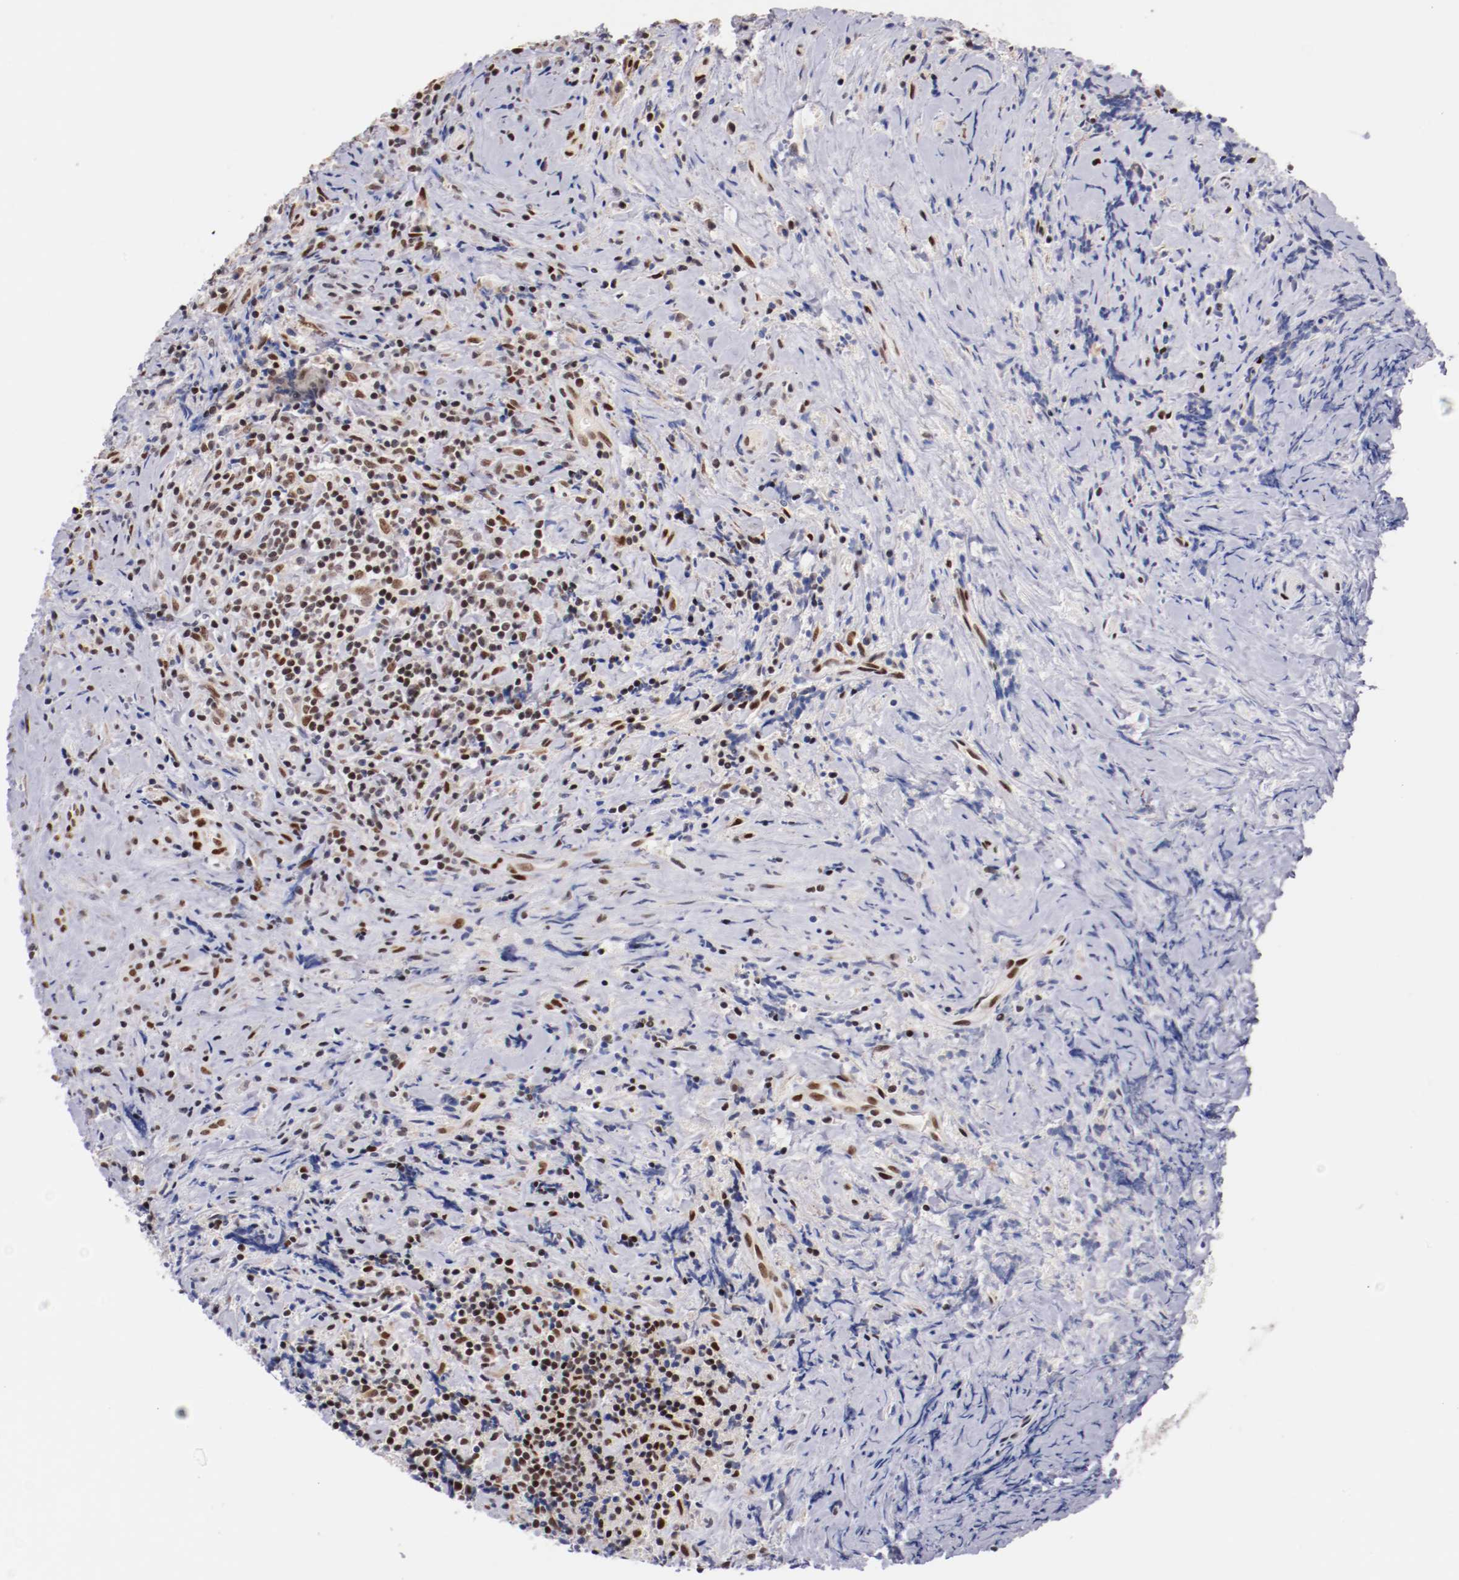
{"staining": {"intensity": "moderate", "quantity": "25%-75%", "location": "nuclear"}, "tissue": "lymphoma", "cell_type": "Tumor cells", "image_type": "cancer", "snomed": [{"axis": "morphology", "description": "Hodgkin's disease, NOS"}, {"axis": "topography", "description": "Lymph node"}], "caption": "High-magnification brightfield microscopy of lymphoma stained with DAB (brown) and counterstained with hematoxylin (blue). tumor cells exhibit moderate nuclear positivity is appreciated in about25%-75% of cells.", "gene": "SRF", "patient": {"sex": "female", "age": 25}}